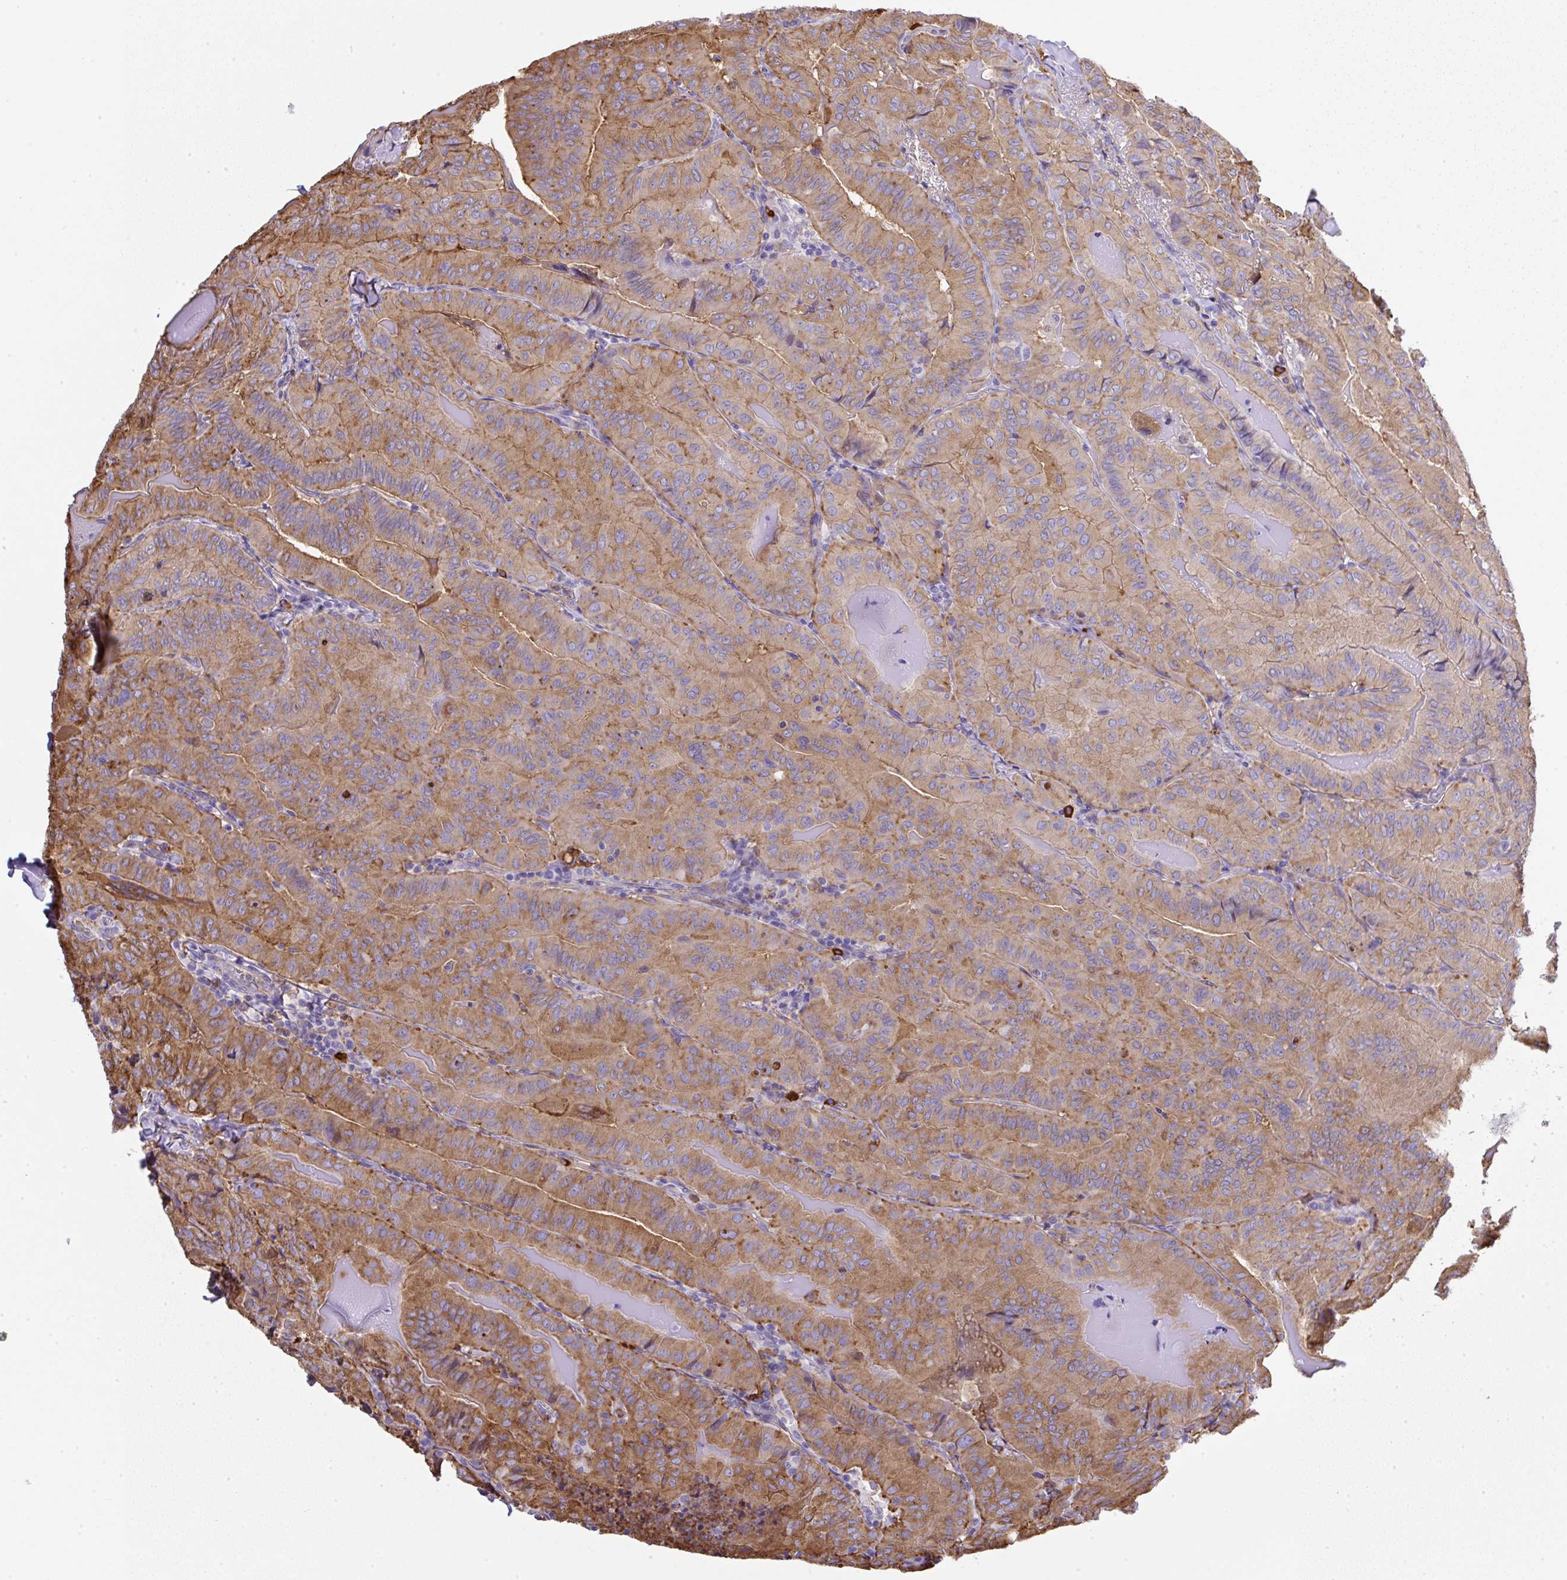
{"staining": {"intensity": "moderate", "quantity": "25%-75%", "location": "cytoplasmic/membranous"}, "tissue": "thyroid cancer", "cell_type": "Tumor cells", "image_type": "cancer", "snomed": [{"axis": "morphology", "description": "Papillary adenocarcinoma, NOS"}, {"axis": "topography", "description": "Thyroid gland"}], "caption": "Protein expression analysis of human thyroid papillary adenocarcinoma reveals moderate cytoplasmic/membranous positivity in approximately 25%-75% of tumor cells. (IHC, brightfield microscopy, high magnification).", "gene": "MAGEB5", "patient": {"sex": "female", "age": 68}}